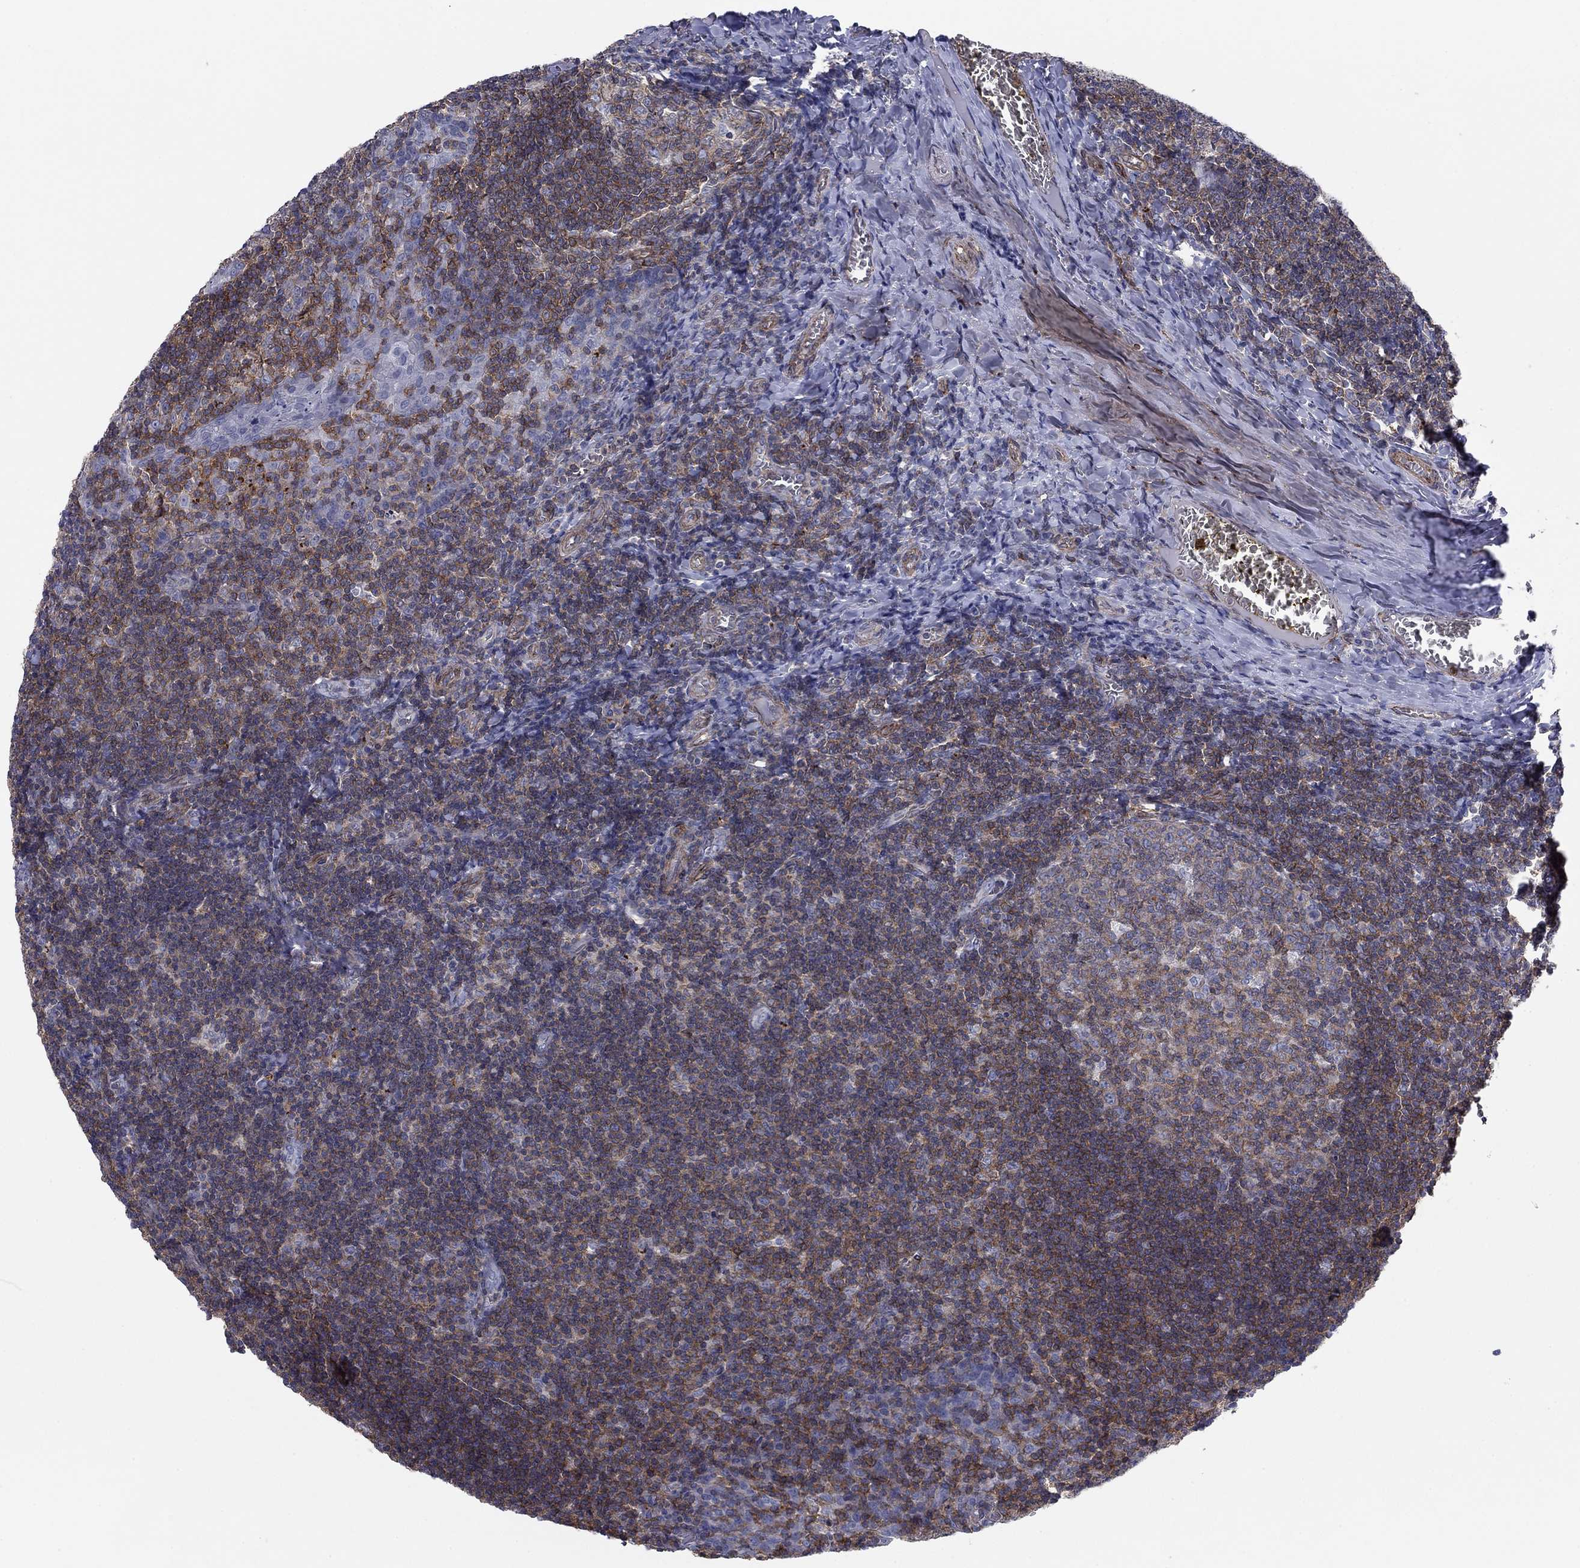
{"staining": {"intensity": "weak", "quantity": "25%-75%", "location": "cytoplasmic/membranous"}, "tissue": "tonsil", "cell_type": "Germinal center cells", "image_type": "normal", "snomed": [{"axis": "morphology", "description": "Normal tissue, NOS"}, {"axis": "topography", "description": "Tonsil"}], "caption": "IHC micrograph of normal tonsil: human tonsil stained using immunohistochemistry (IHC) demonstrates low levels of weak protein expression localized specifically in the cytoplasmic/membranous of germinal center cells, appearing as a cytoplasmic/membranous brown color.", "gene": "PSD4", "patient": {"sex": "female", "age": 13}}